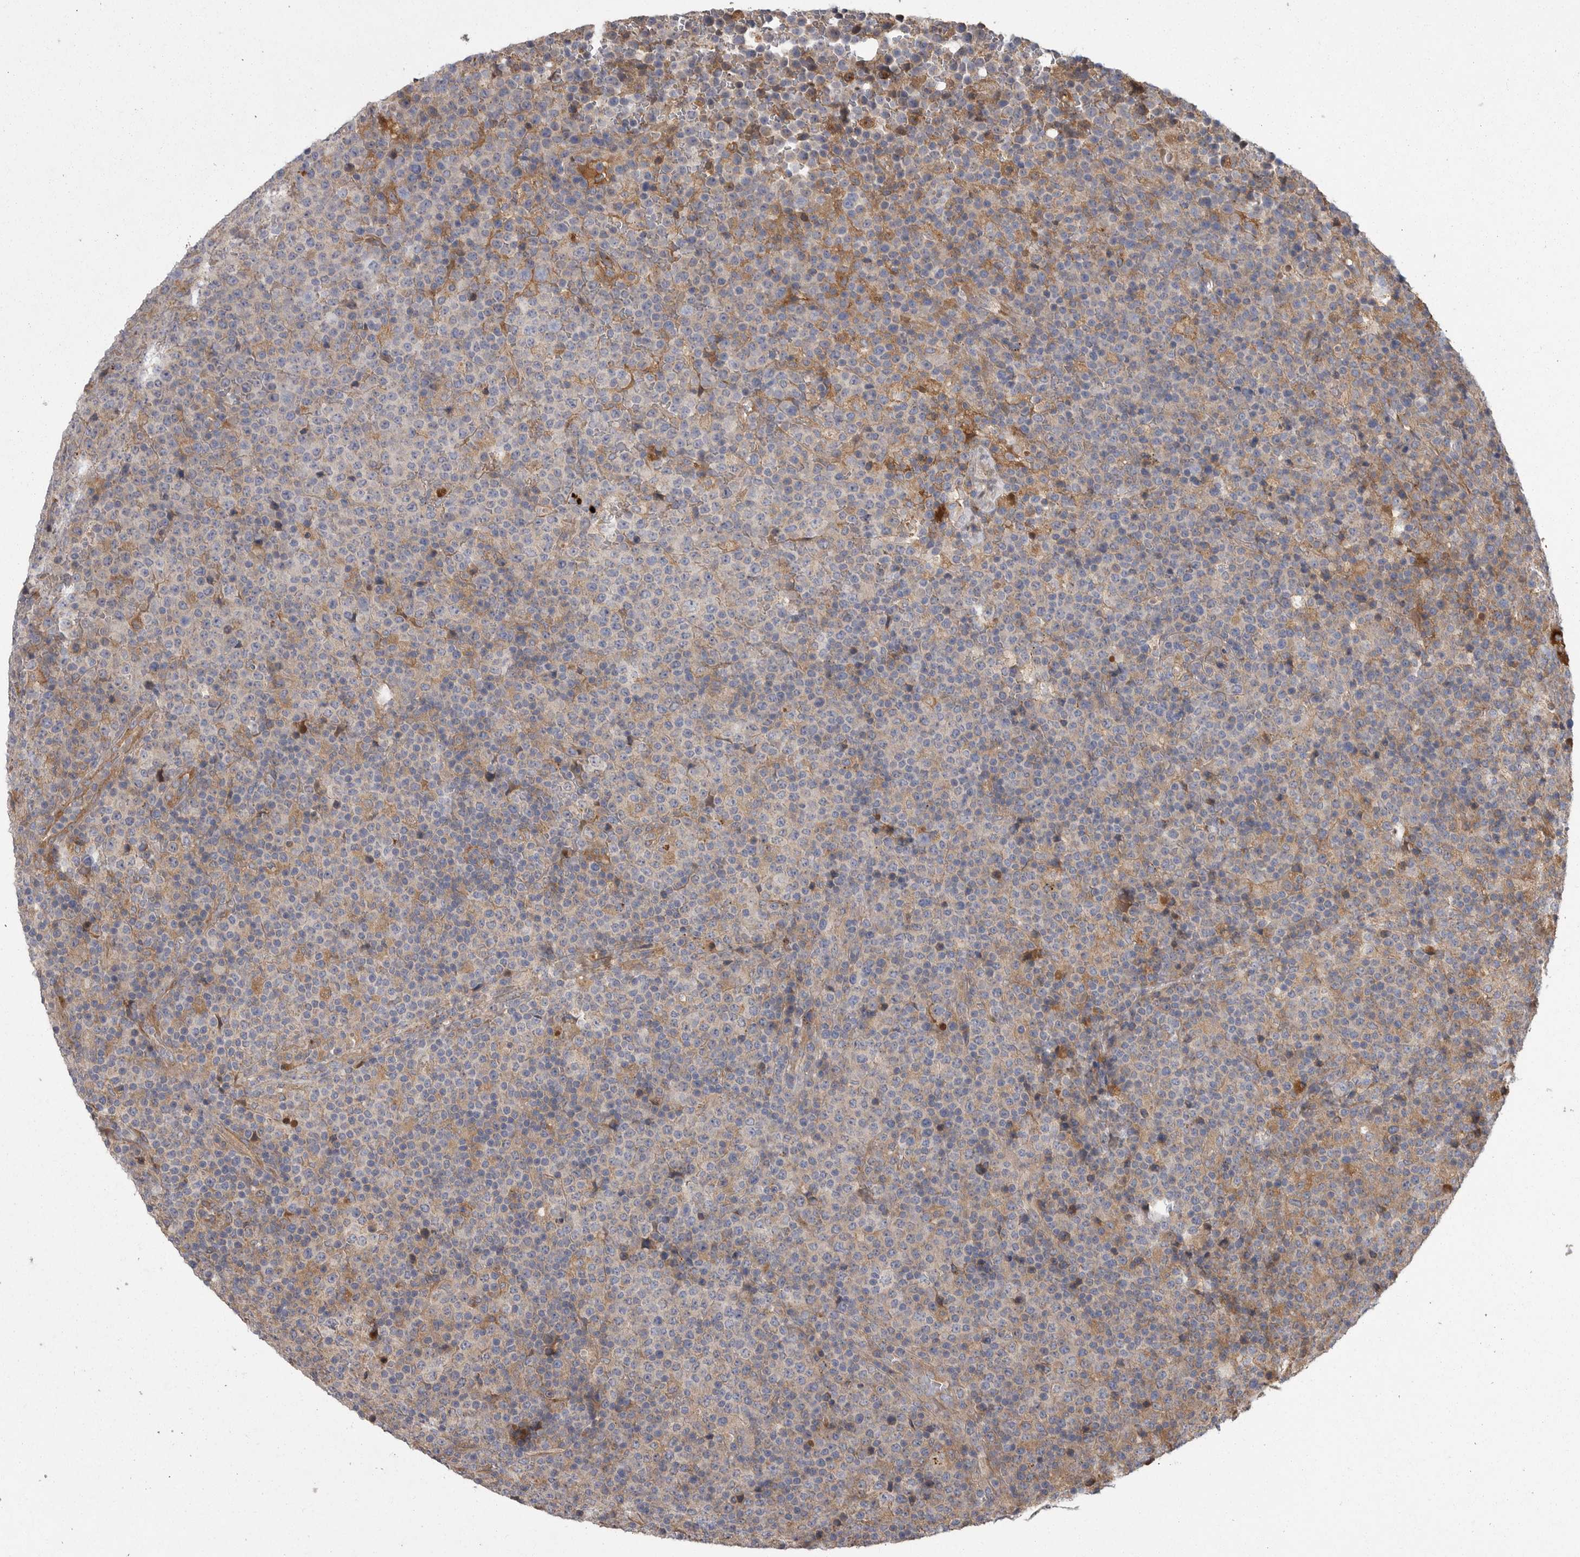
{"staining": {"intensity": "negative", "quantity": "none", "location": "none"}, "tissue": "lymphoma", "cell_type": "Tumor cells", "image_type": "cancer", "snomed": [{"axis": "morphology", "description": "Malignant lymphoma, non-Hodgkin's type, High grade"}, {"axis": "topography", "description": "Lymph node"}], "caption": "Tumor cells show no significant protein staining in malignant lymphoma, non-Hodgkin's type (high-grade). Brightfield microscopy of immunohistochemistry stained with DAB (brown) and hematoxylin (blue), captured at high magnification.", "gene": "CRP", "patient": {"sex": "male", "age": 13}}